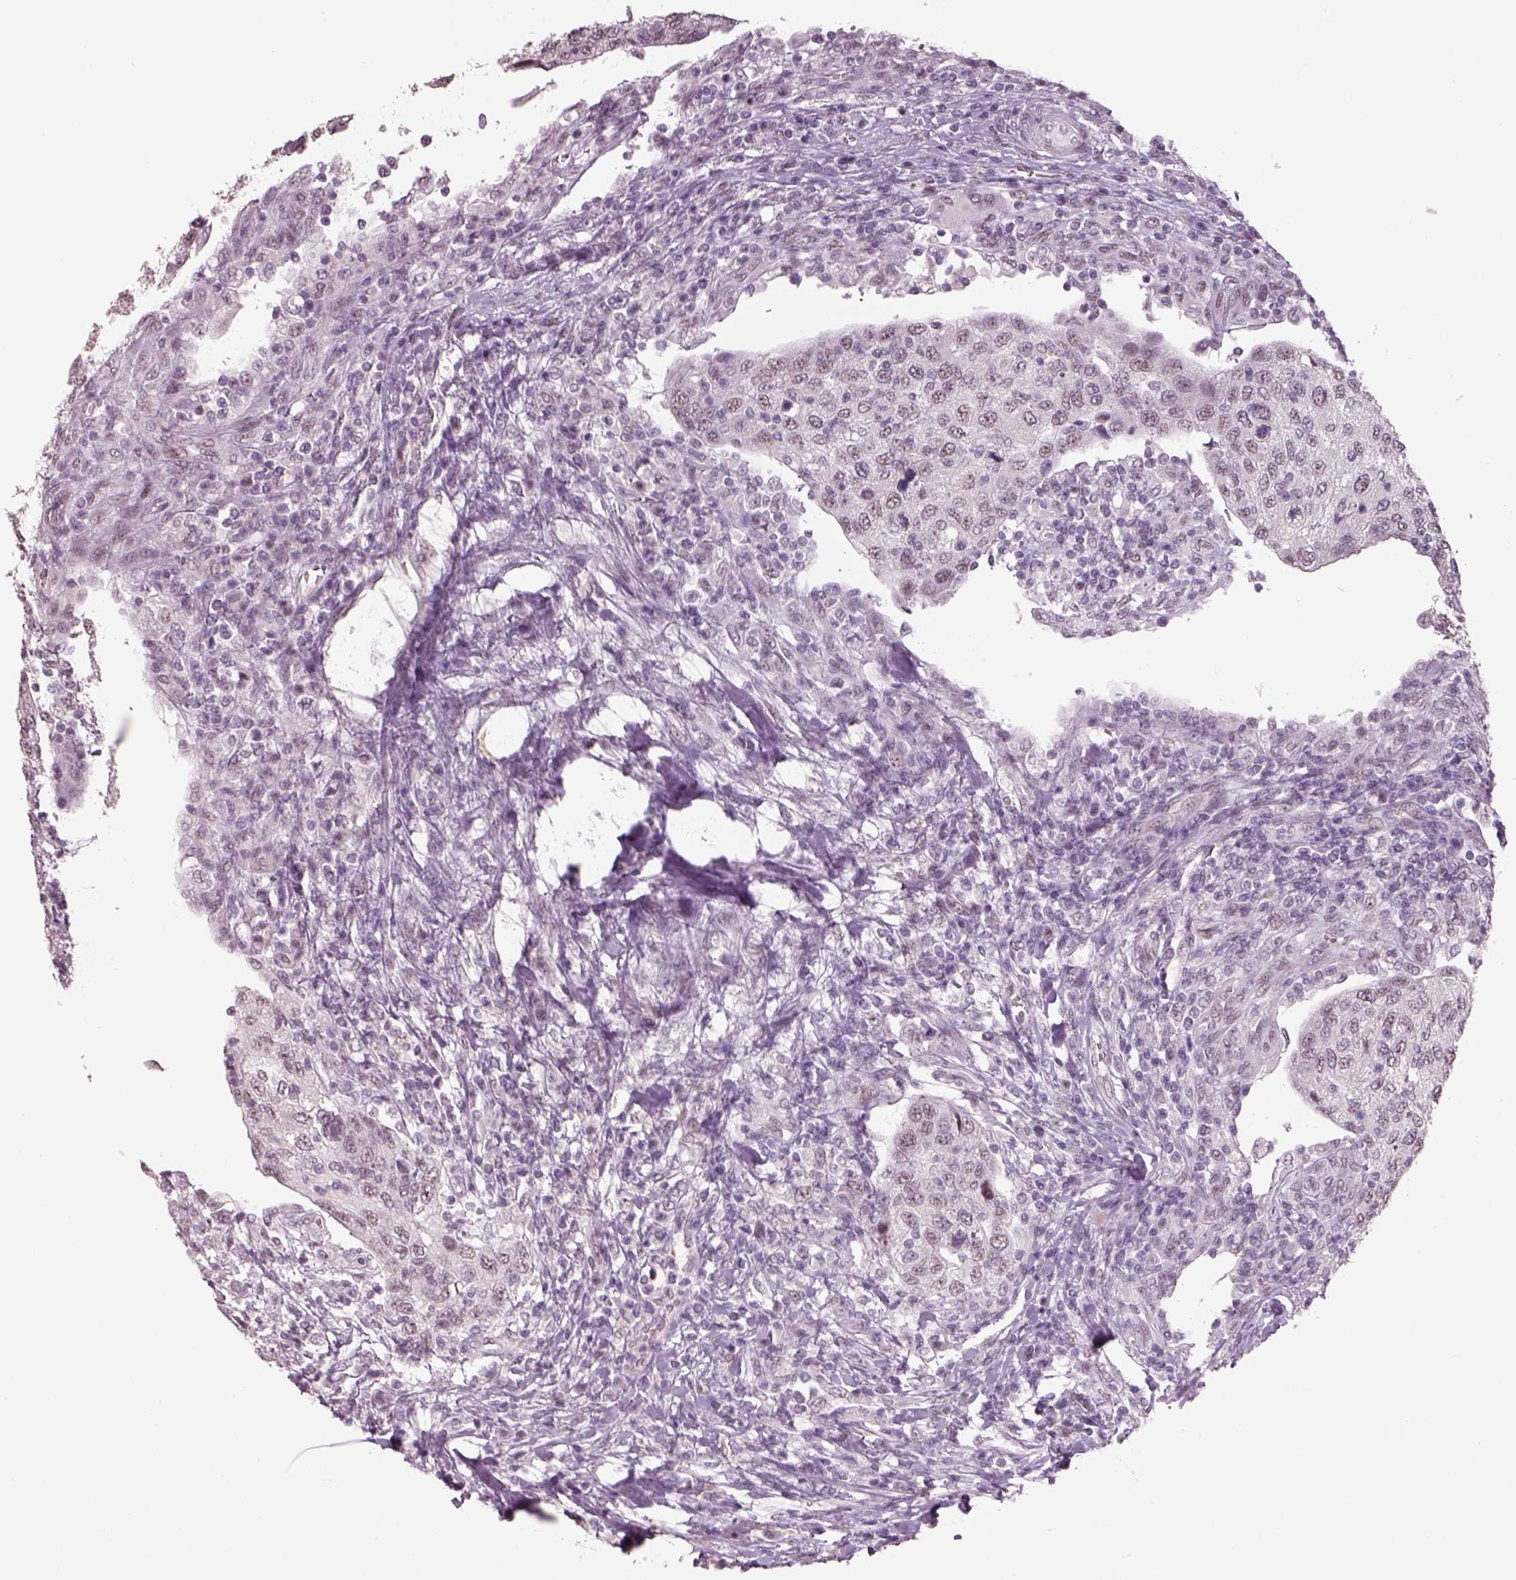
{"staining": {"intensity": "negative", "quantity": "none", "location": "none"}, "tissue": "urothelial cancer", "cell_type": "Tumor cells", "image_type": "cancer", "snomed": [{"axis": "morphology", "description": "Urothelial carcinoma, High grade"}, {"axis": "topography", "description": "Urinary bladder"}], "caption": "Tumor cells show no significant protein positivity in high-grade urothelial carcinoma.", "gene": "NAT8", "patient": {"sex": "female", "age": 78}}